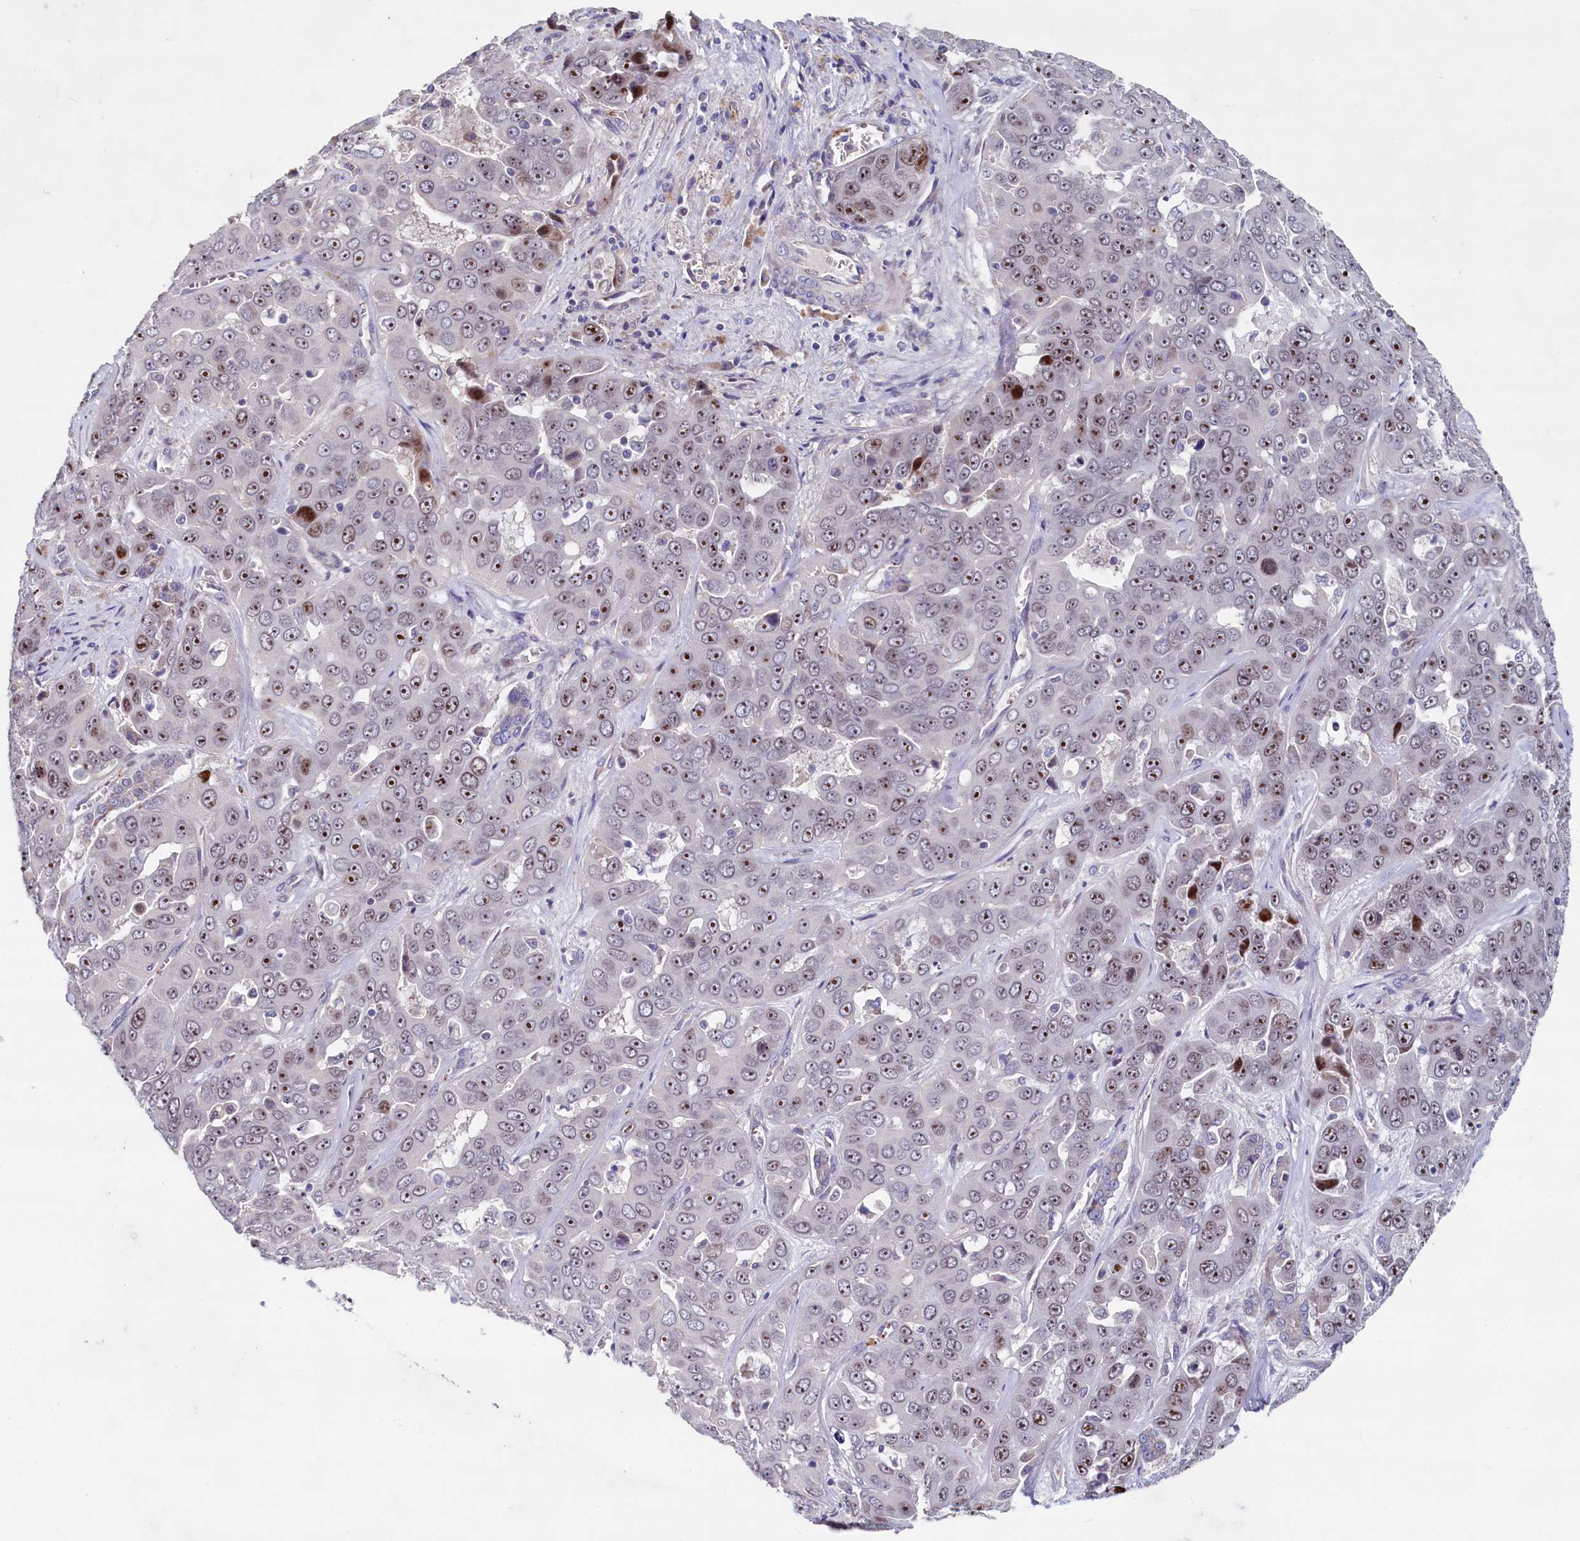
{"staining": {"intensity": "moderate", "quantity": "25%-75%", "location": "nuclear"}, "tissue": "liver cancer", "cell_type": "Tumor cells", "image_type": "cancer", "snomed": [{"axis": "morphology", "description": "Cholangiocarcinoma"}, {"axis": "topography", "description": "Liver"}], "caption": "Tumor cells demonstrate medium levels of moderate nuclear staining in about 25%-75% of cells in liver cancer (cholangiocarcinoma).", "gene": "ASXL3", "patient": {"sex": "female", "age": 52}}